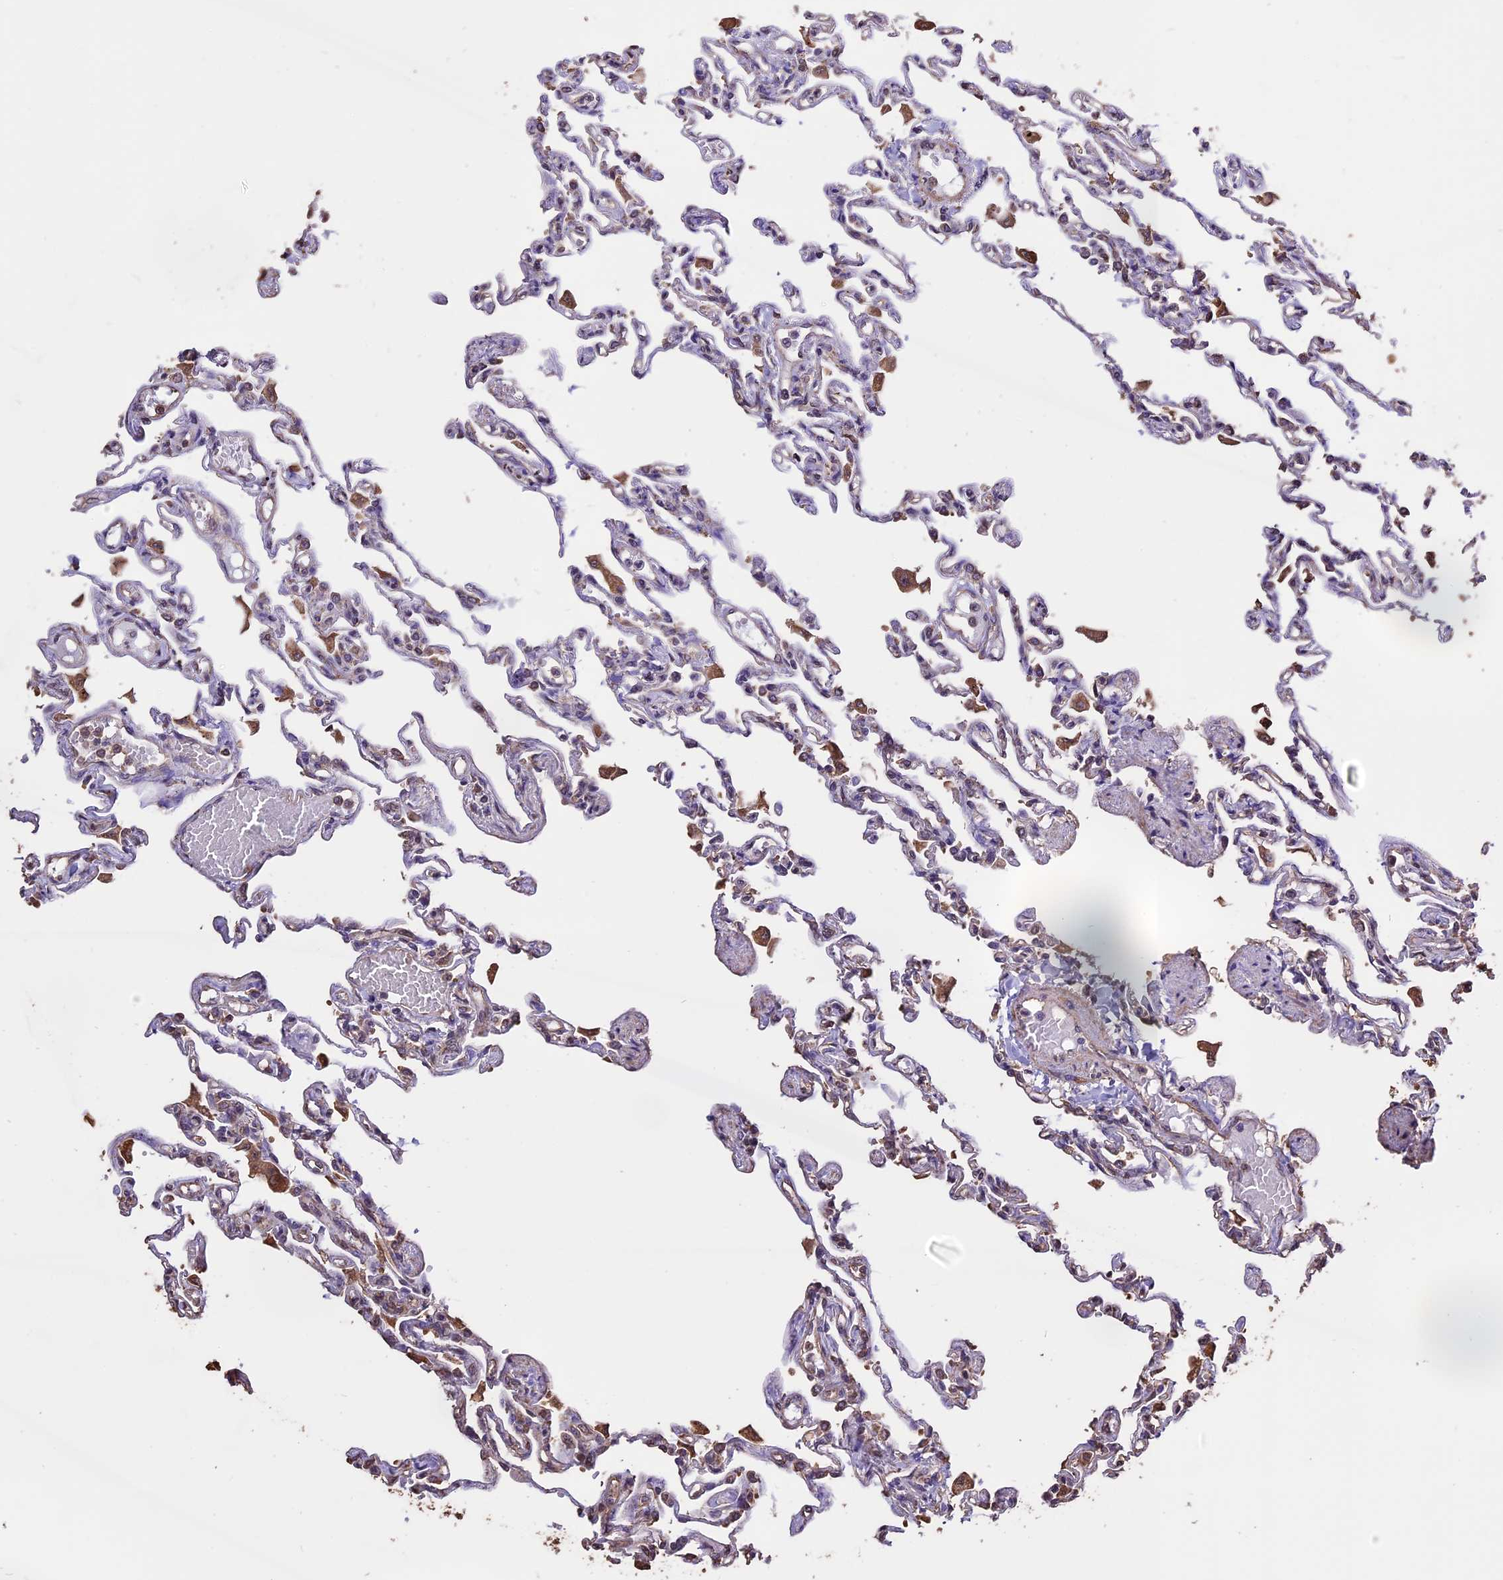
{"staining": {"intensity": "moderate", "quantity": "25%-75%", "location": "cytoplasmic/membranous"}, "tissue": "lung", "cell_type": "Alveolar cells", "image_type": "normal", "snomed": [{"axis": "morphology", "description": "Normal tissue, NOS"}, {"axis": "topography", "description": "Lung"}], "caption": "A micrograph showing moderate cytoplasmic/membranous expression in about 25%-75% of alveolar cells in unremarkable lung, as visualized by brown immunohistochemical staining.", "gene": "PGPEP1L", "patient": {"sex": "male", "age": 21}}